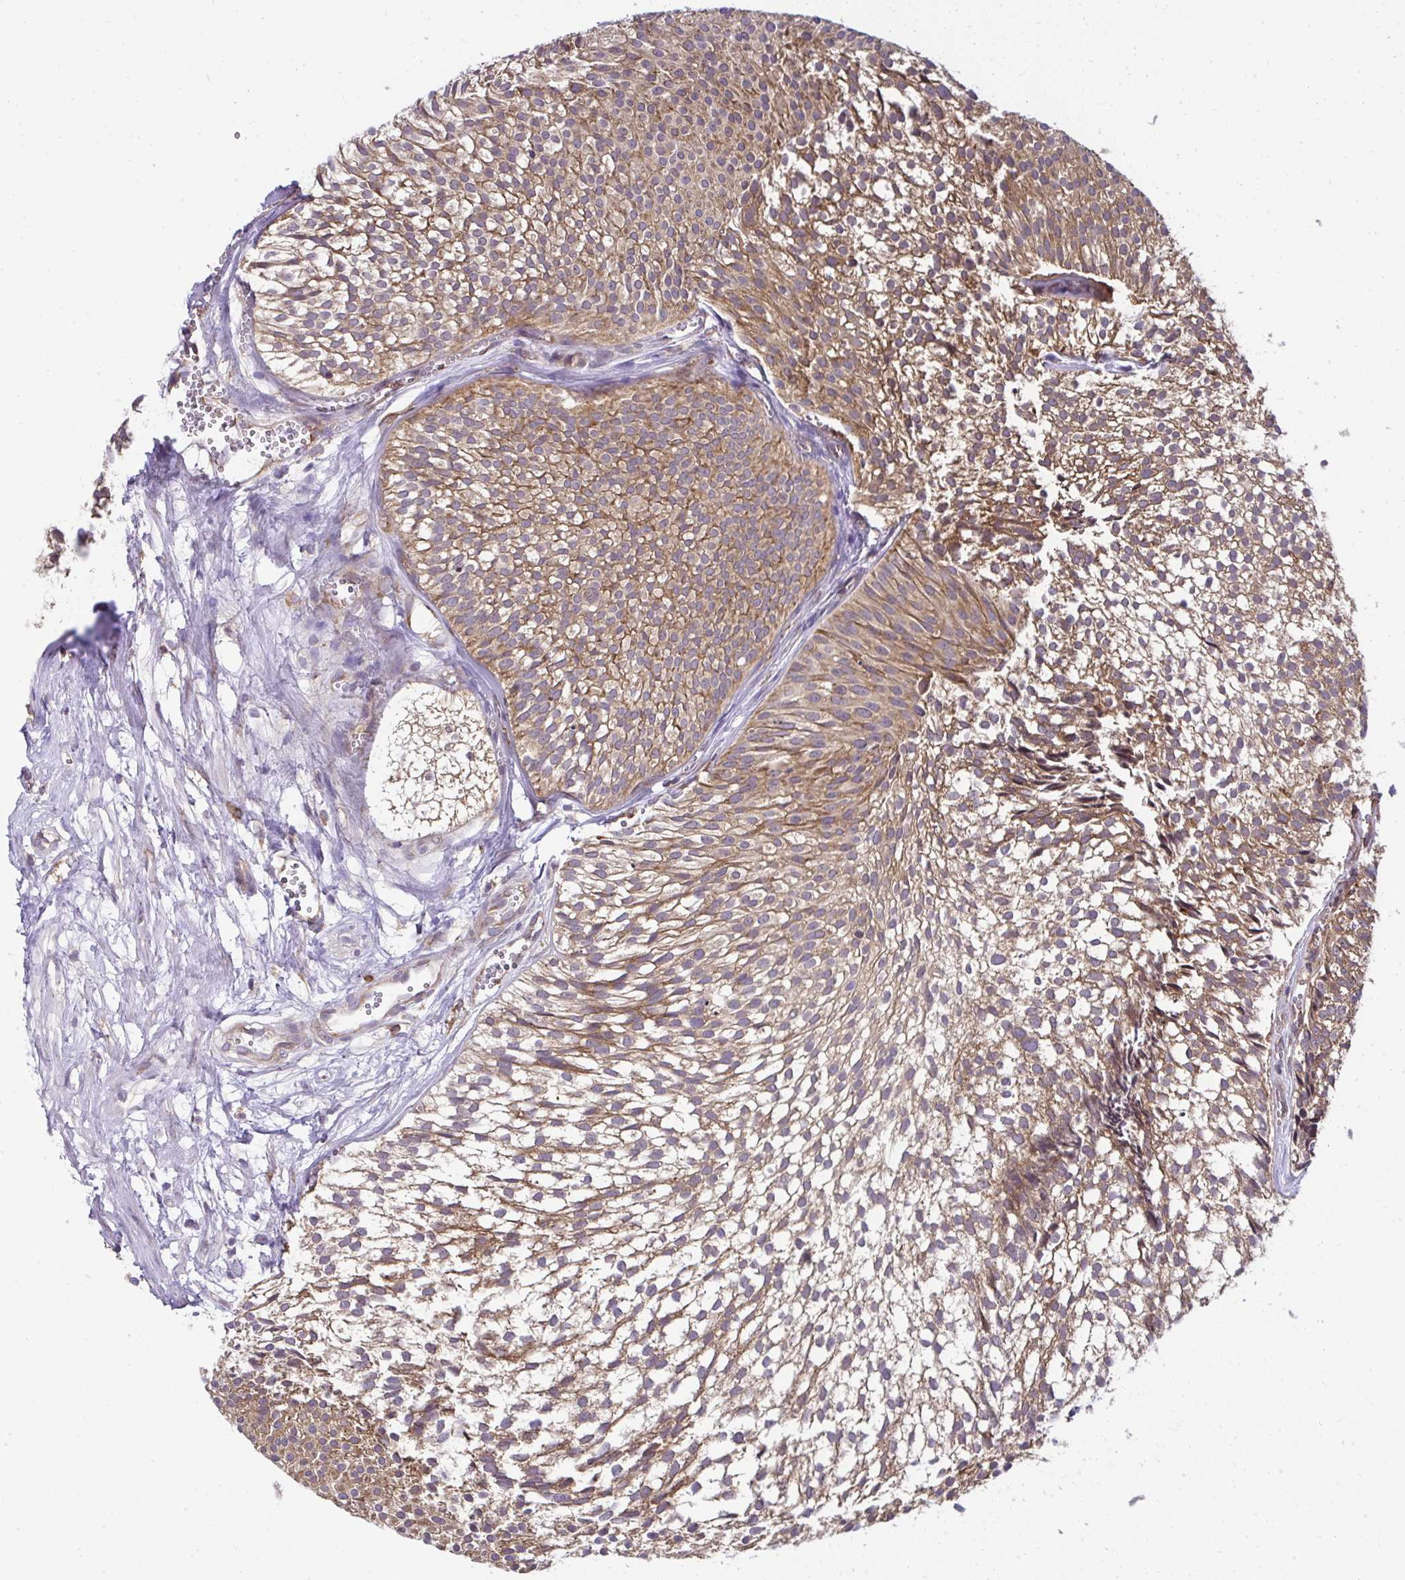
{"staining": {"intensity": "moderate", "quantity": ">75%", "location": "cytoplasmic/membranous"}, "tissue": "urothelial cancer", "cell_type": "Tumor cells", "image_type": "cancer", "snomed": [{"axis": "morphology", "description": "Urothelial carcinoma, Low grade"}, {"axis": "topography", "description": "Urinary bladder"}], "caption": "This photomicrograph displays immunohistochemistry staining of urothelial carcinoma (low-grade), with medium moderate cytoplasmic/membranous staining in approximately >75% of tumor cells.", "gene": "RPS7", "patient": {"sex": "male", "age": 91}}